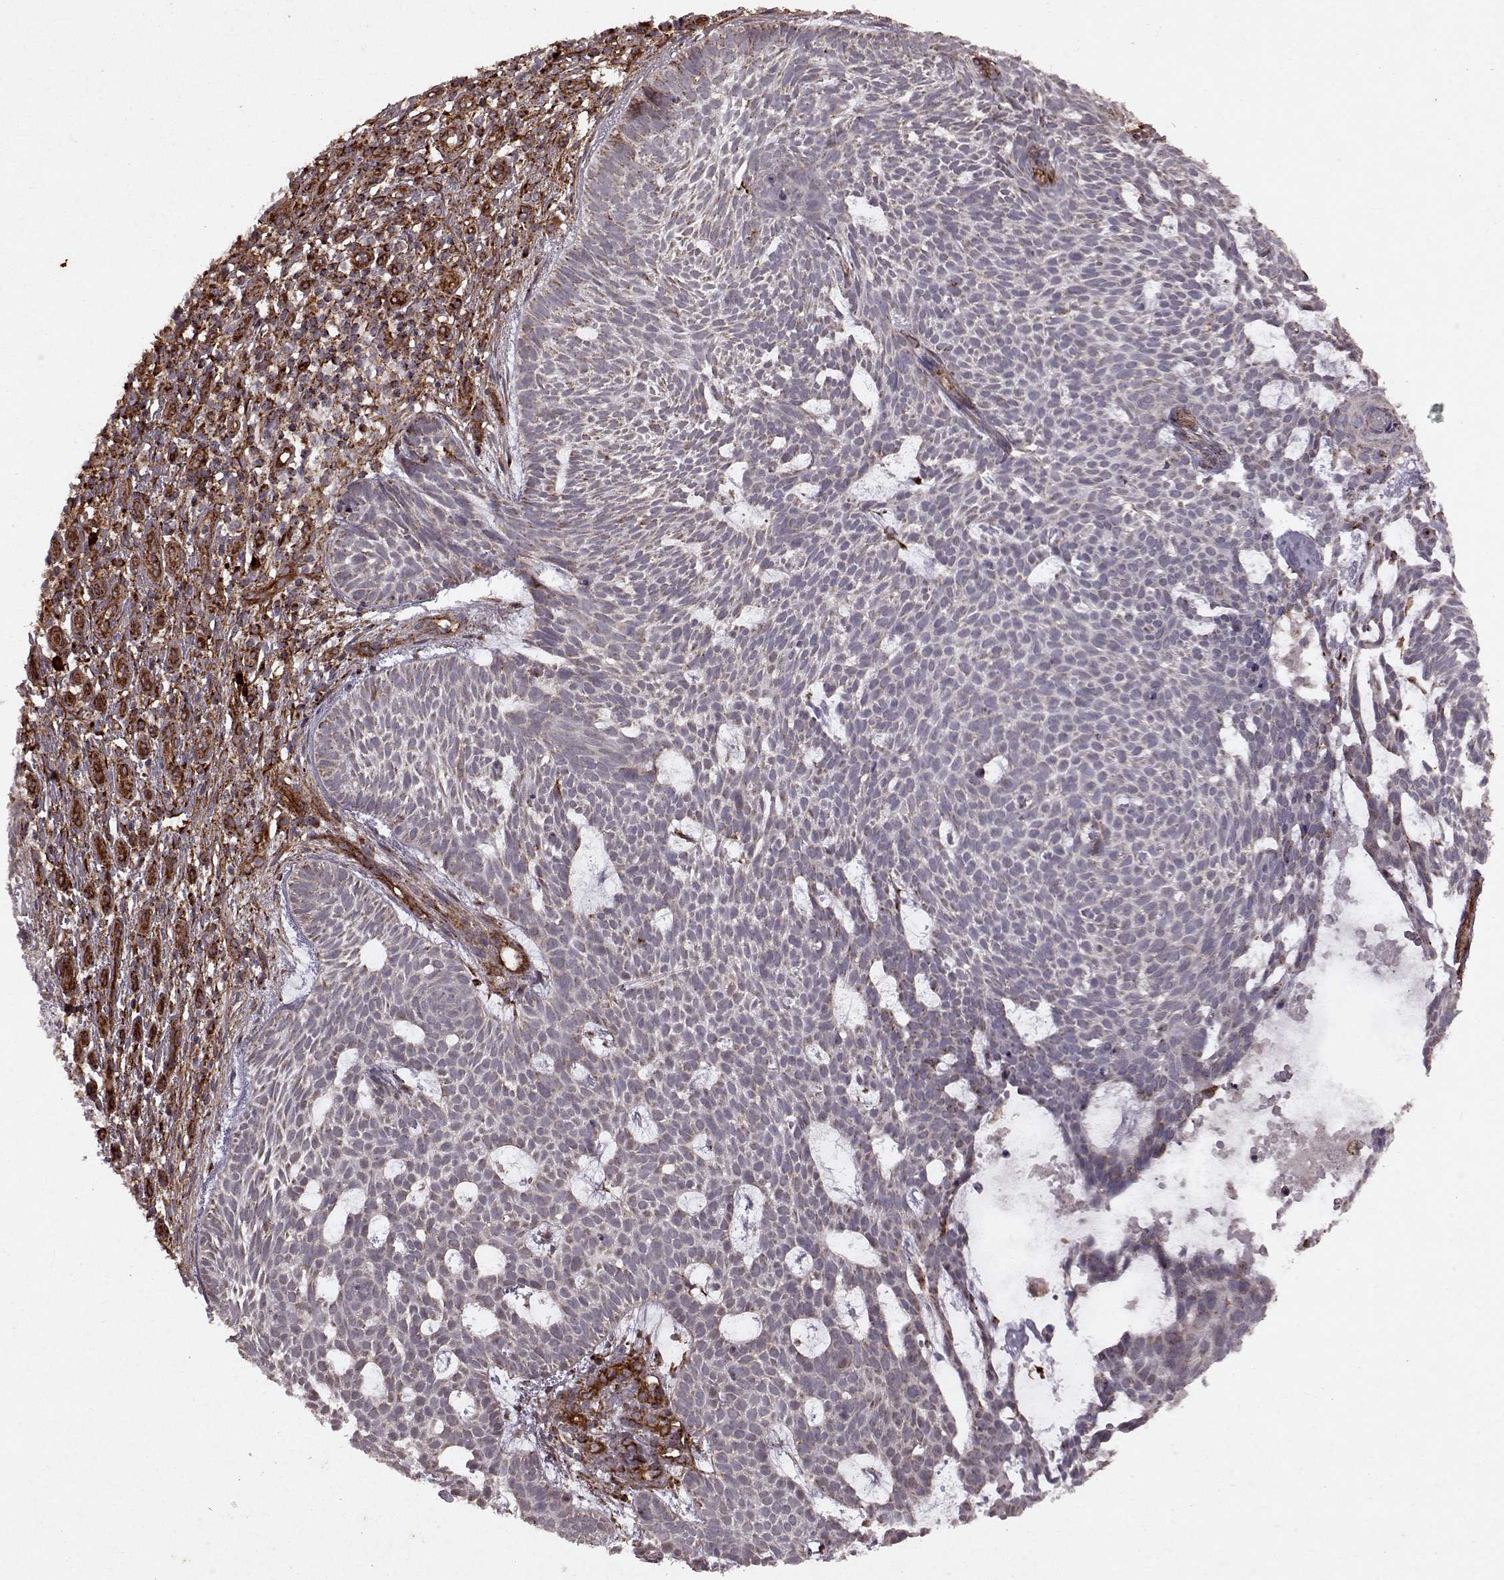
{"staining": {"intensity": "weak", "quantity": ">75%", "location": "cytoplasmic/membranous"}, "tissue": "skin cancer", "cell_type": "Tumor cells", "image_type": "cancer", "snomed": [{"axis": "morphology", "description": "Basal cell carcinoma"}, {"axis": "topography", "description": "Skin"}], "caption": "Human basal cell carcinoma (skin) stained with a brown dye demonstrates weak cytoplasmic/membranous positive positivity in about >75% of tumor cells.", "gene": "FXN", "patient": {"sex": "male", "age": 59}}